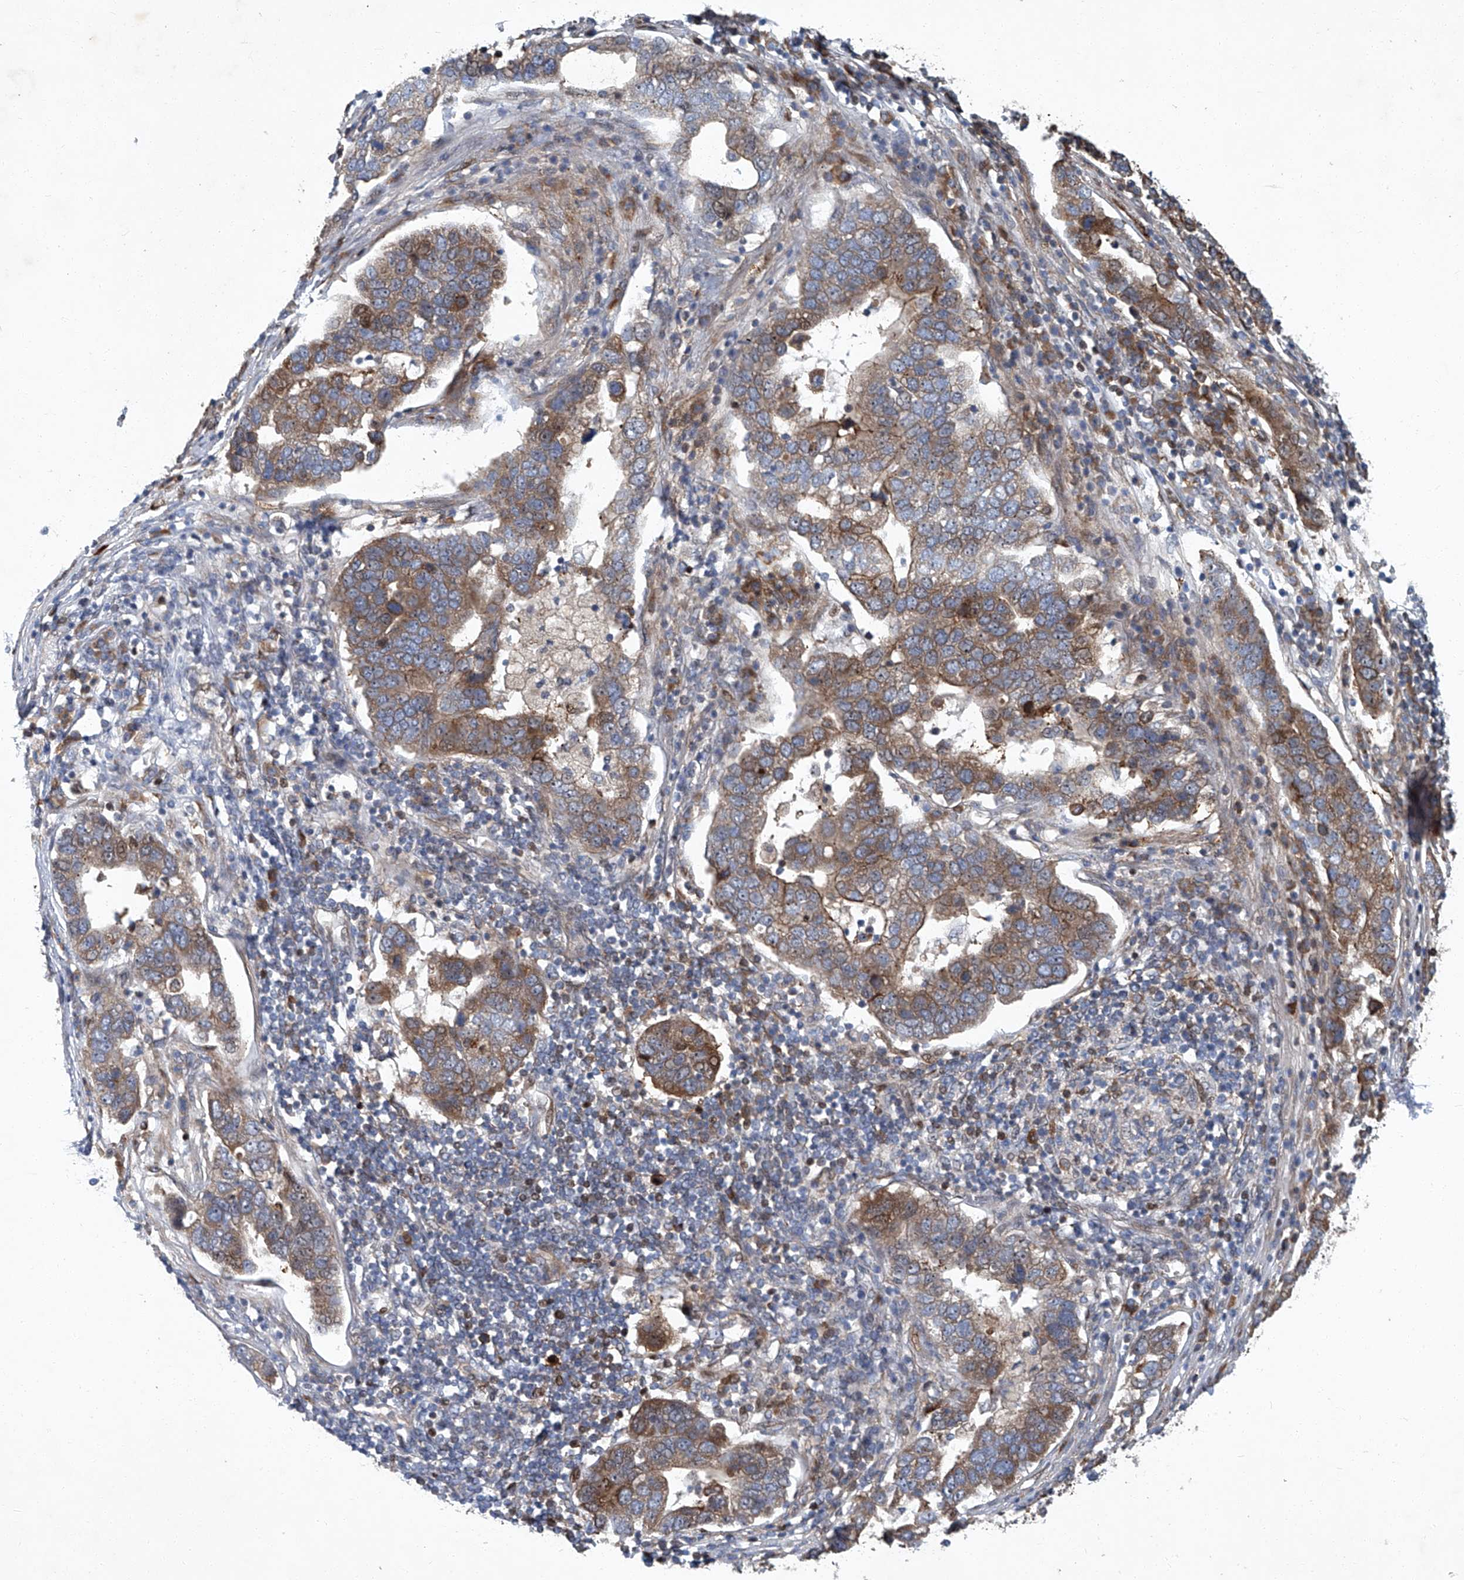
{"staining": {"intensity": "moderate", "quantity": ">75%", "location": "cytoplasmic/membranous"}, "tissue": "pancreatic cancer", "cell_type": "Tumor cells", "image_type": "cancer", "snomed": [{"axis": "morphology", "description": "Adenocarcinoma, NOS"}, {"axis": "topography", "description": "Pancreas"}], "caption": "Pancreatic adenocarcinoma was stained to show a protein in brown. There is medium levels of moderate cytoplasmic/membranous positivity in about >75% of tumor cells.", "gene": "GPR132", "patient": {"sex": "female", "age": 61}}